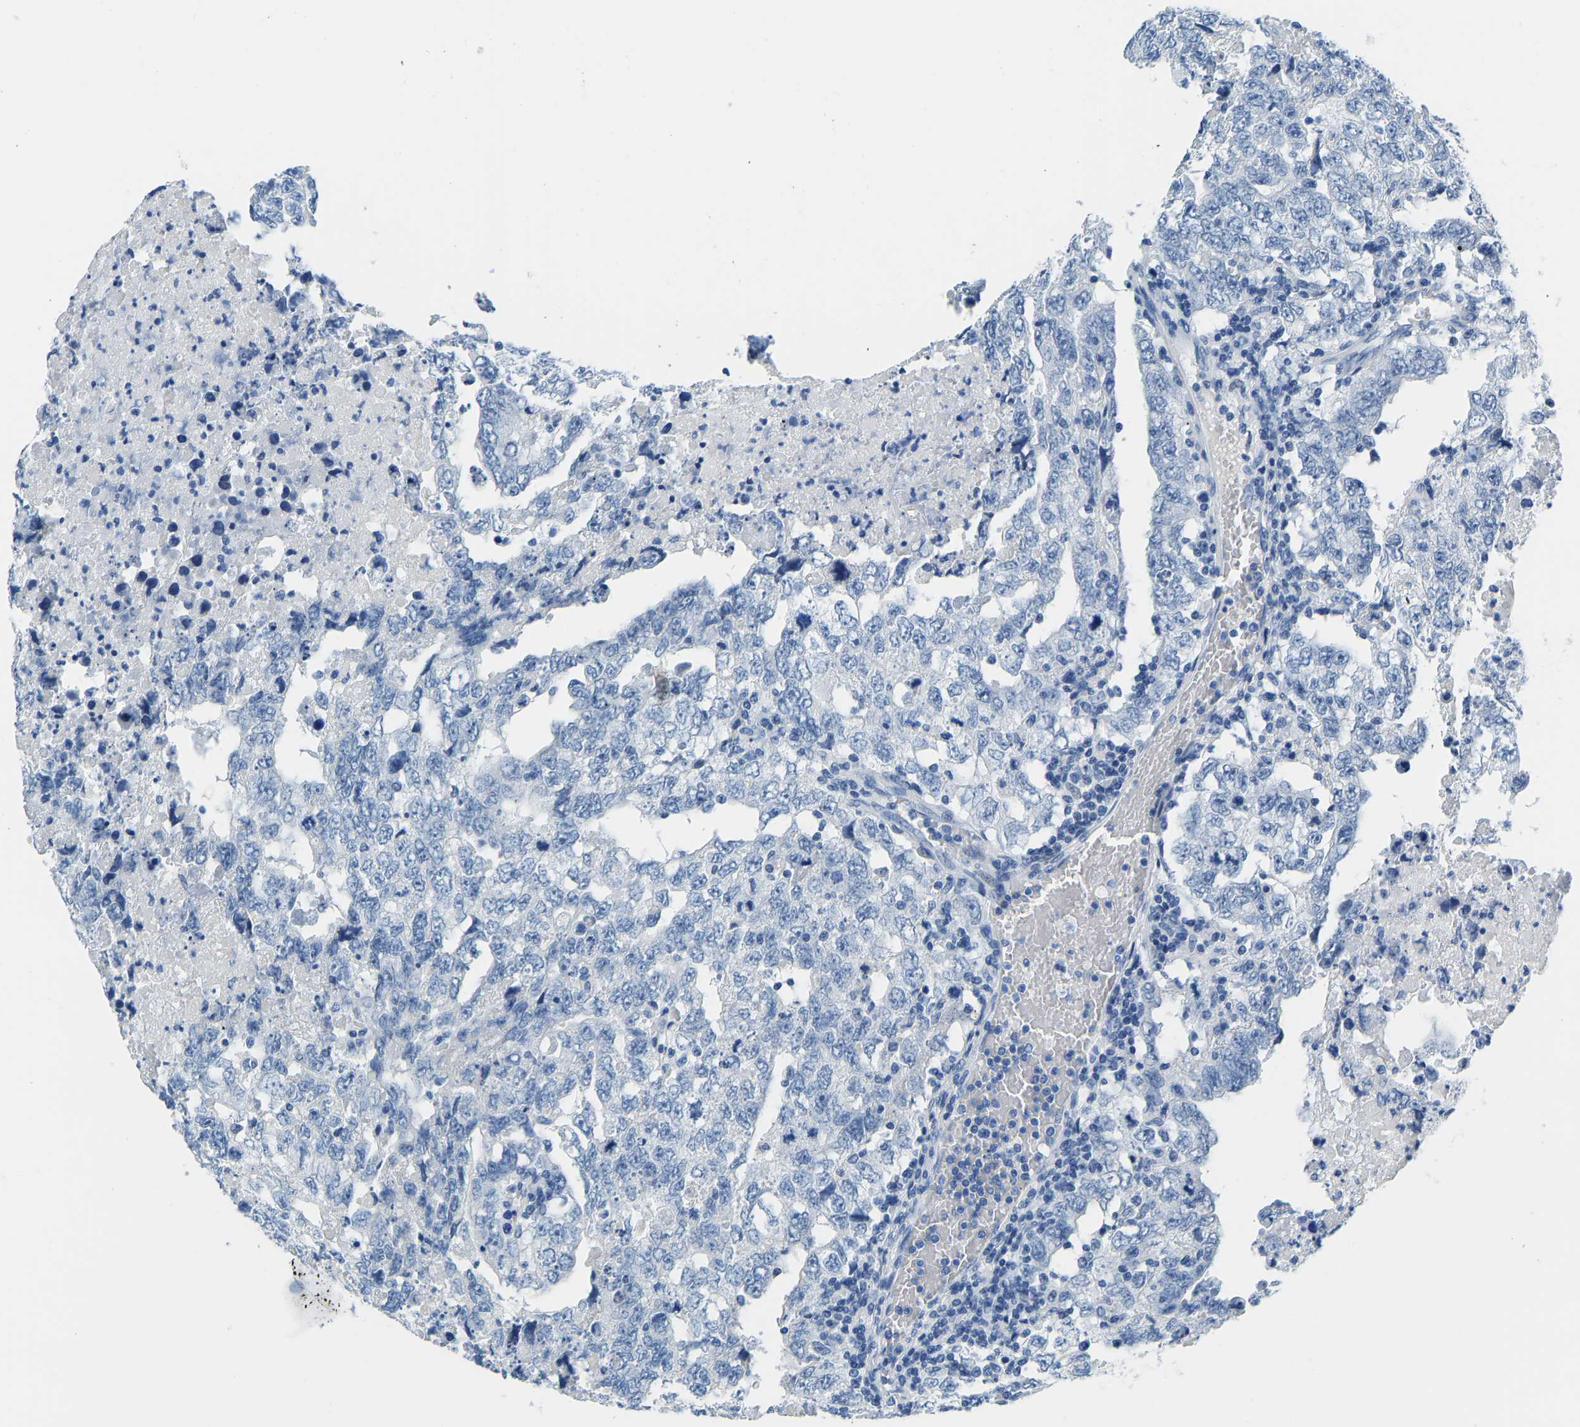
{"staining": {"intensity": "negative", "quantity": "none", "location": "none"}, "tissue": "testis cancer", "cell_type": "Tumor cells", "image_type": "cancer", "snomed": [{"axis": "morphology", "description": "Carcinoma, Embryonal, NOS"}, {"axis": "topography", "description": "Testis"}], "caption": "Micrograph shows no protein staining in tumor cells of testis cancer (embryonal carcinoma) tissue.", "gene": "SERPINB3", "patient": {"sex": "male", "age": 36}}